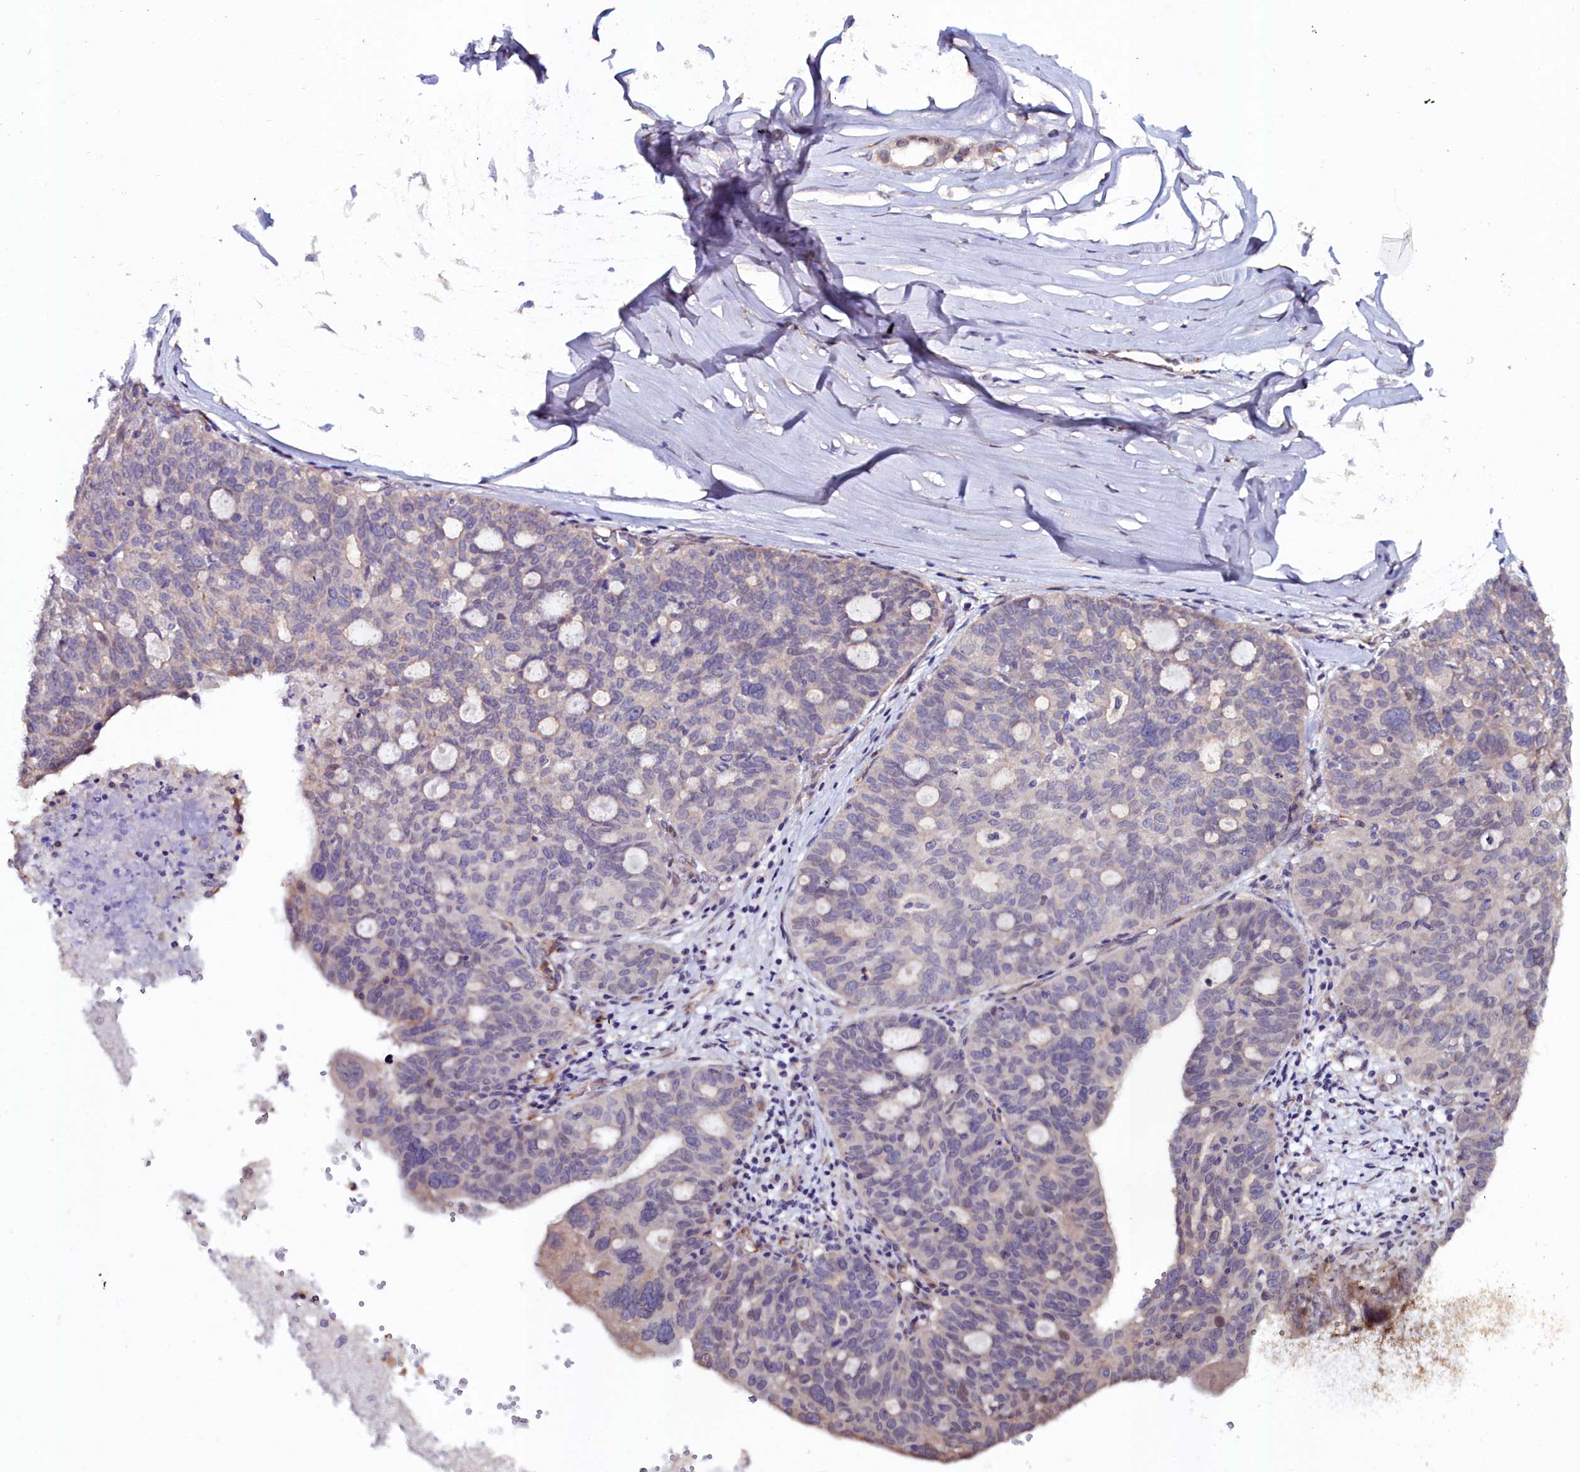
{"staining": {"intensity": "negative", "quantity": "none", "location": "none"}, "tissue": "ovarian cancer", "cell_type": "Tumor cells", "image_type": "cancer", "snomed": [{"axis": "morphology", "description": "Cystadenocarcinoma, serous, NOS"}, {"axis": "topography", "description": "Ovary"}], "caption": "Serous cystadenocarcinoma (ovarian) was stained to show a protein in brown. There is no significant positivity in tumor cells.", "gene": "C4orf19", "patient": {"sex": "female", "age": 59}}